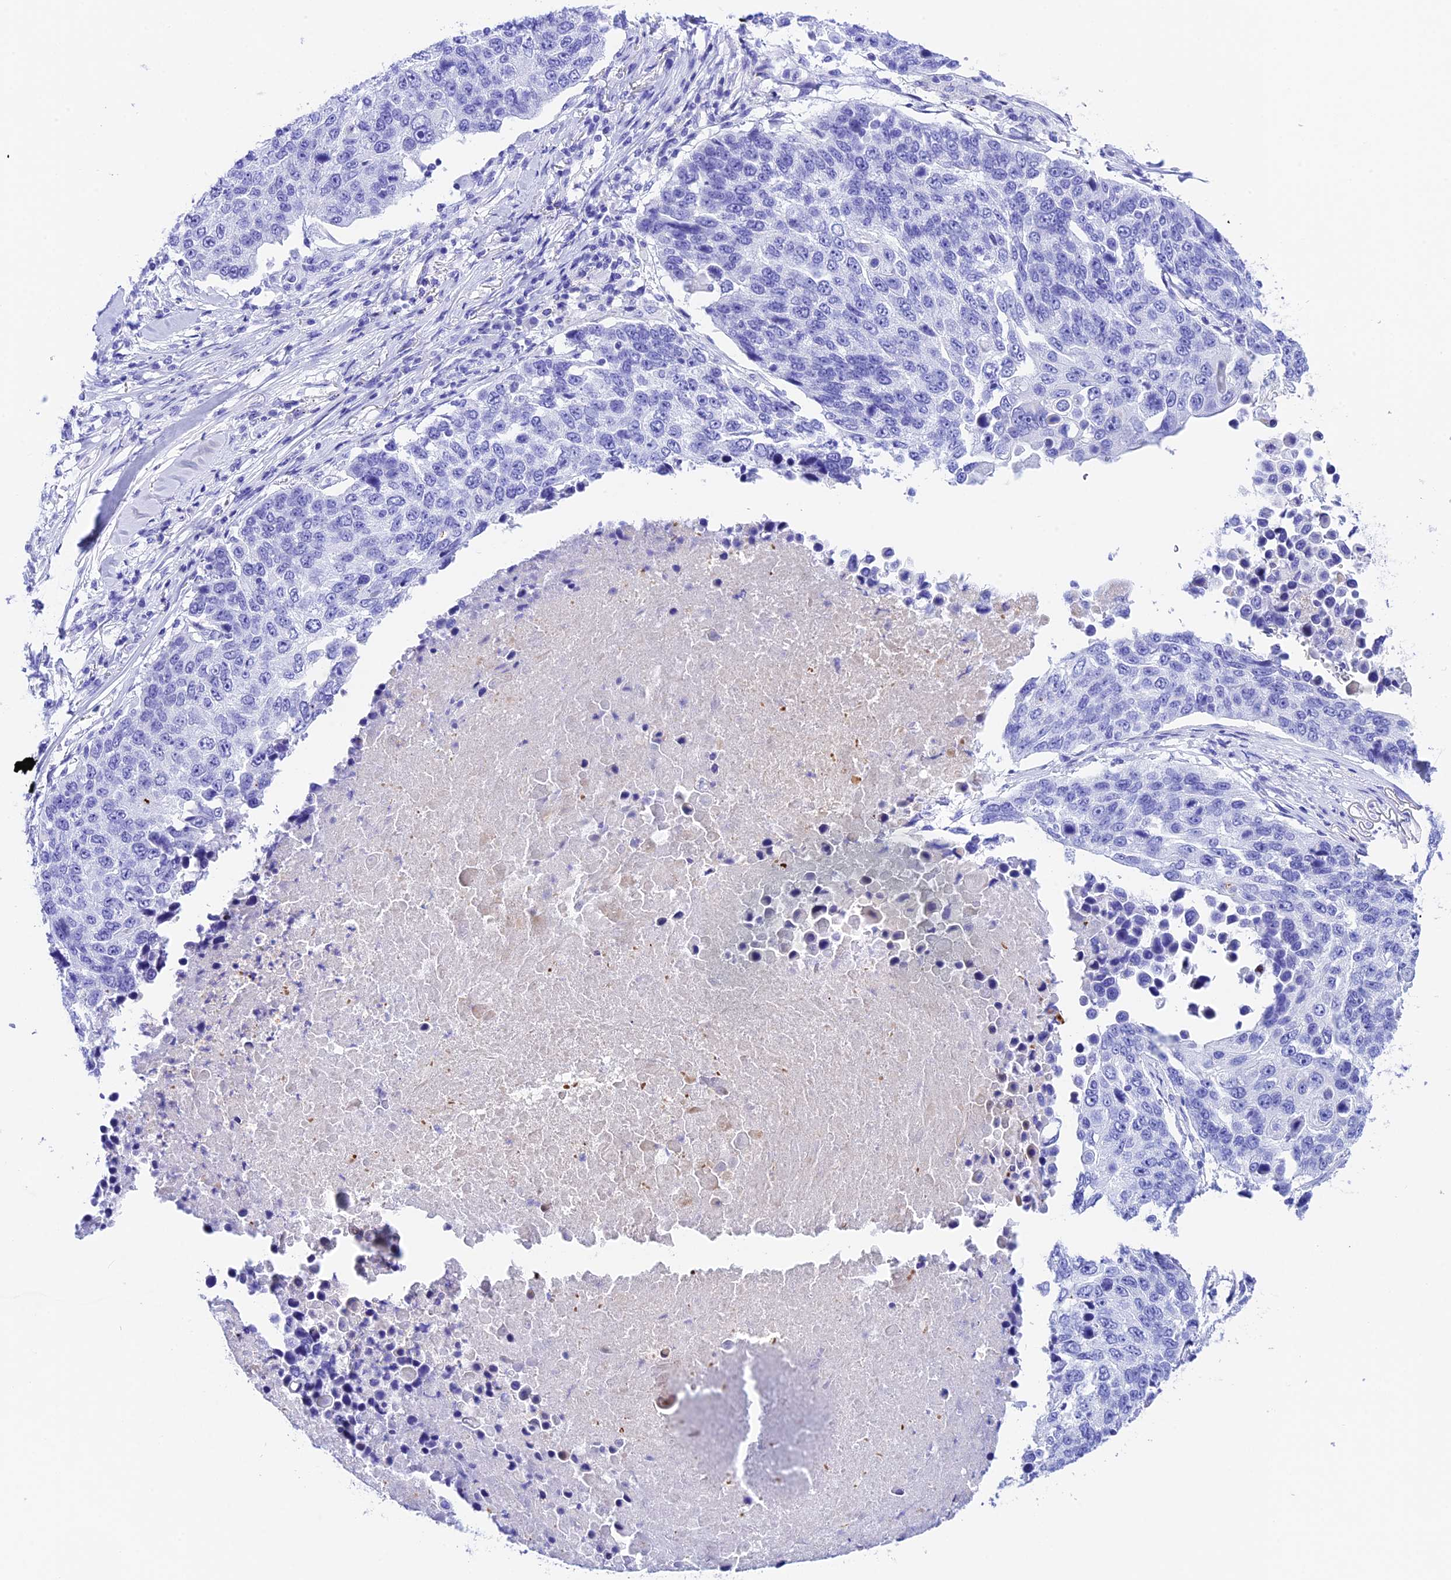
{"staining": {"intensity": "negative", "quantity": "none", "location": "none"}, "tissue": "lung cancer", "cell_type": "Tumor cells", "image_type": "cancer", "snomed": [{"axis": "morphology", "description": "Squamous cell carcinoma, NOS"}, {"axis": "topography", "description": "Lung"}], "caption": "DAB immunohistochemical staining of human lung cancer shows no significant expression in tumor cells. The staining is performed using DAB (3,3'-diaminobenzidine) brown chromogen with nuclei counter-stained in using hematoxylin.", "gene": "PSG11", "patient": {"sex": "male", "age": 66}}